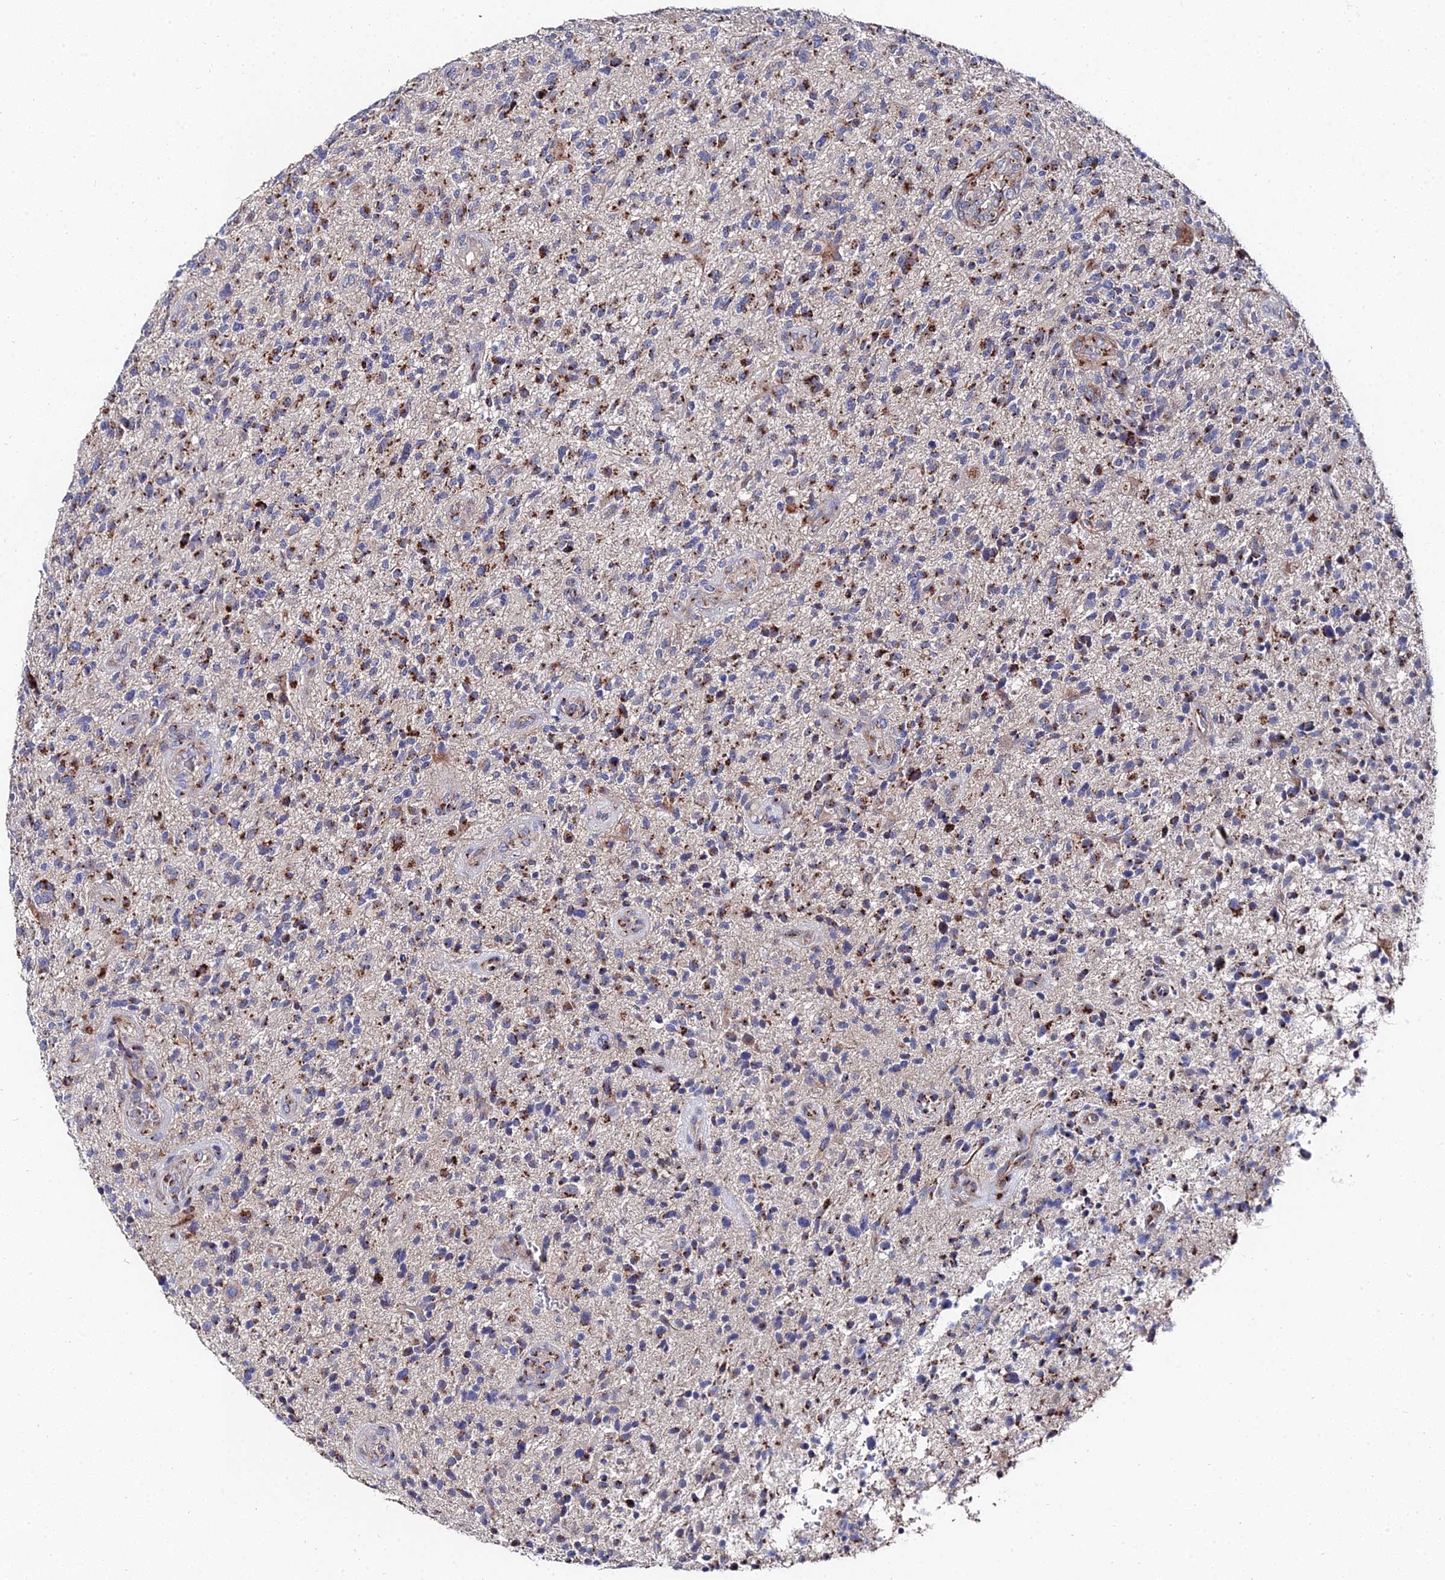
{"staining": {"intensity": "moderate", "quantity": "25%-75%", "location": "cytoplasmic/membranous"}, "tissue": "glioma", "cell_type": "Tumor cells", "image_type": "cancer", "snomed": [{"axis": "morphology", "description": "Glioma, malignant, High grade"}, {"axis": "topography", "description": "Brain"}], "caption": "Protein expression analysis of malignant glioma (high-grade) reveals moderate cytoplasmic/membranous staining in about 25%-75% of tumor cells.", "gene": "BORCS8", "patient": {"sex": "male", "age": 47}}